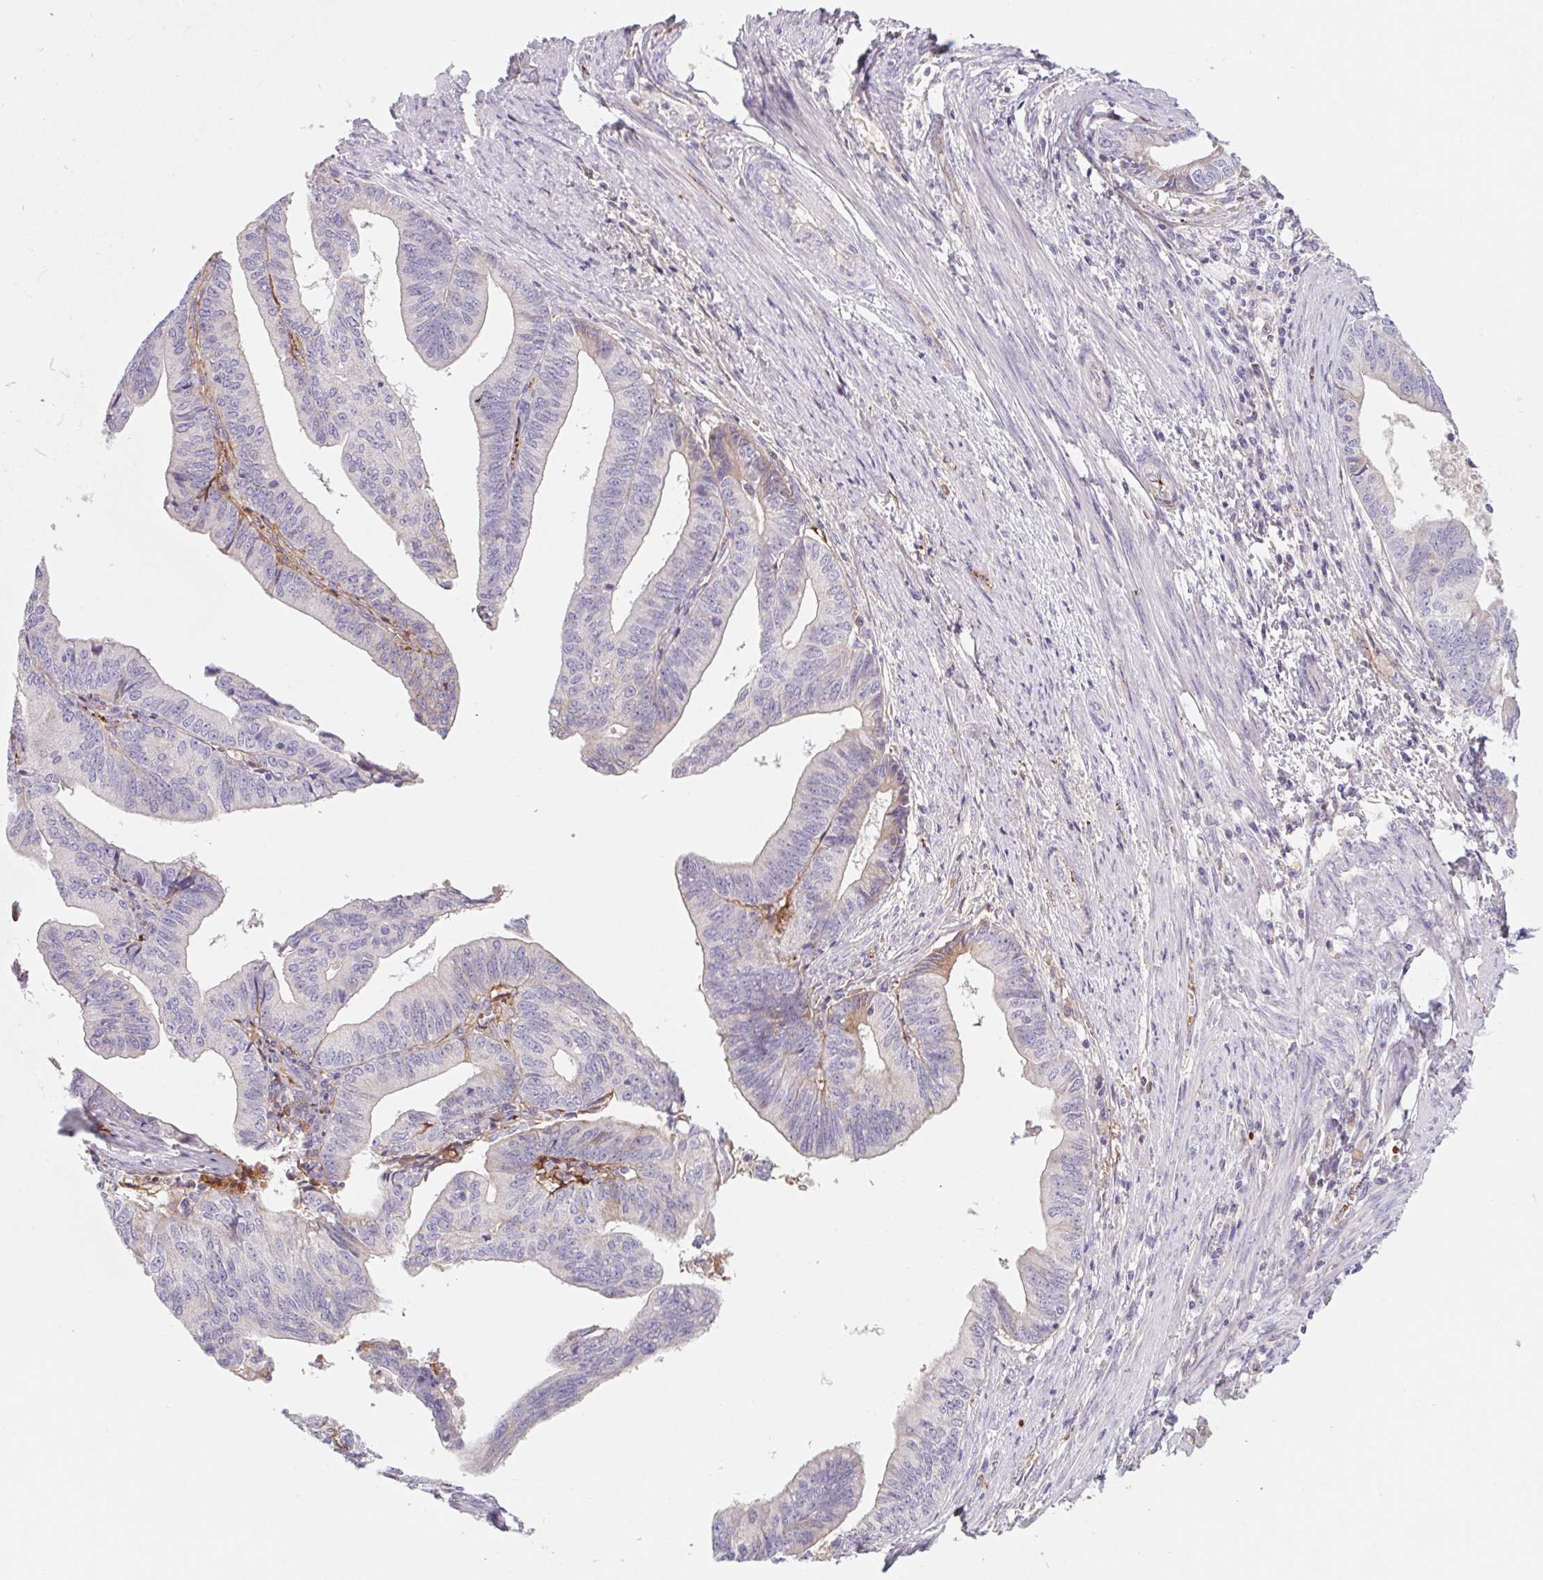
{"staining": {"intensity": "negative", "quantity": "none", "location": "none"}, "tissue": "endometrial cancer", "cell_type": "Tumor cells", "image_type": "cancer", "snomed": [{"axis": "morphology", "description": "Adenocarcinoma, NOS"}, {"axis": "topography", "description": "Endometrium"}], "caption": "Adenocarcinoma (endometrial) was stained to show a protein in brown. There is no significant expression in tumor cells. (DAB (3,3'-diaminobenzidine) IHC with hematoxylin counter stain).", "gene": "LPA", "patient": {"sex": "female", "age": 65}}